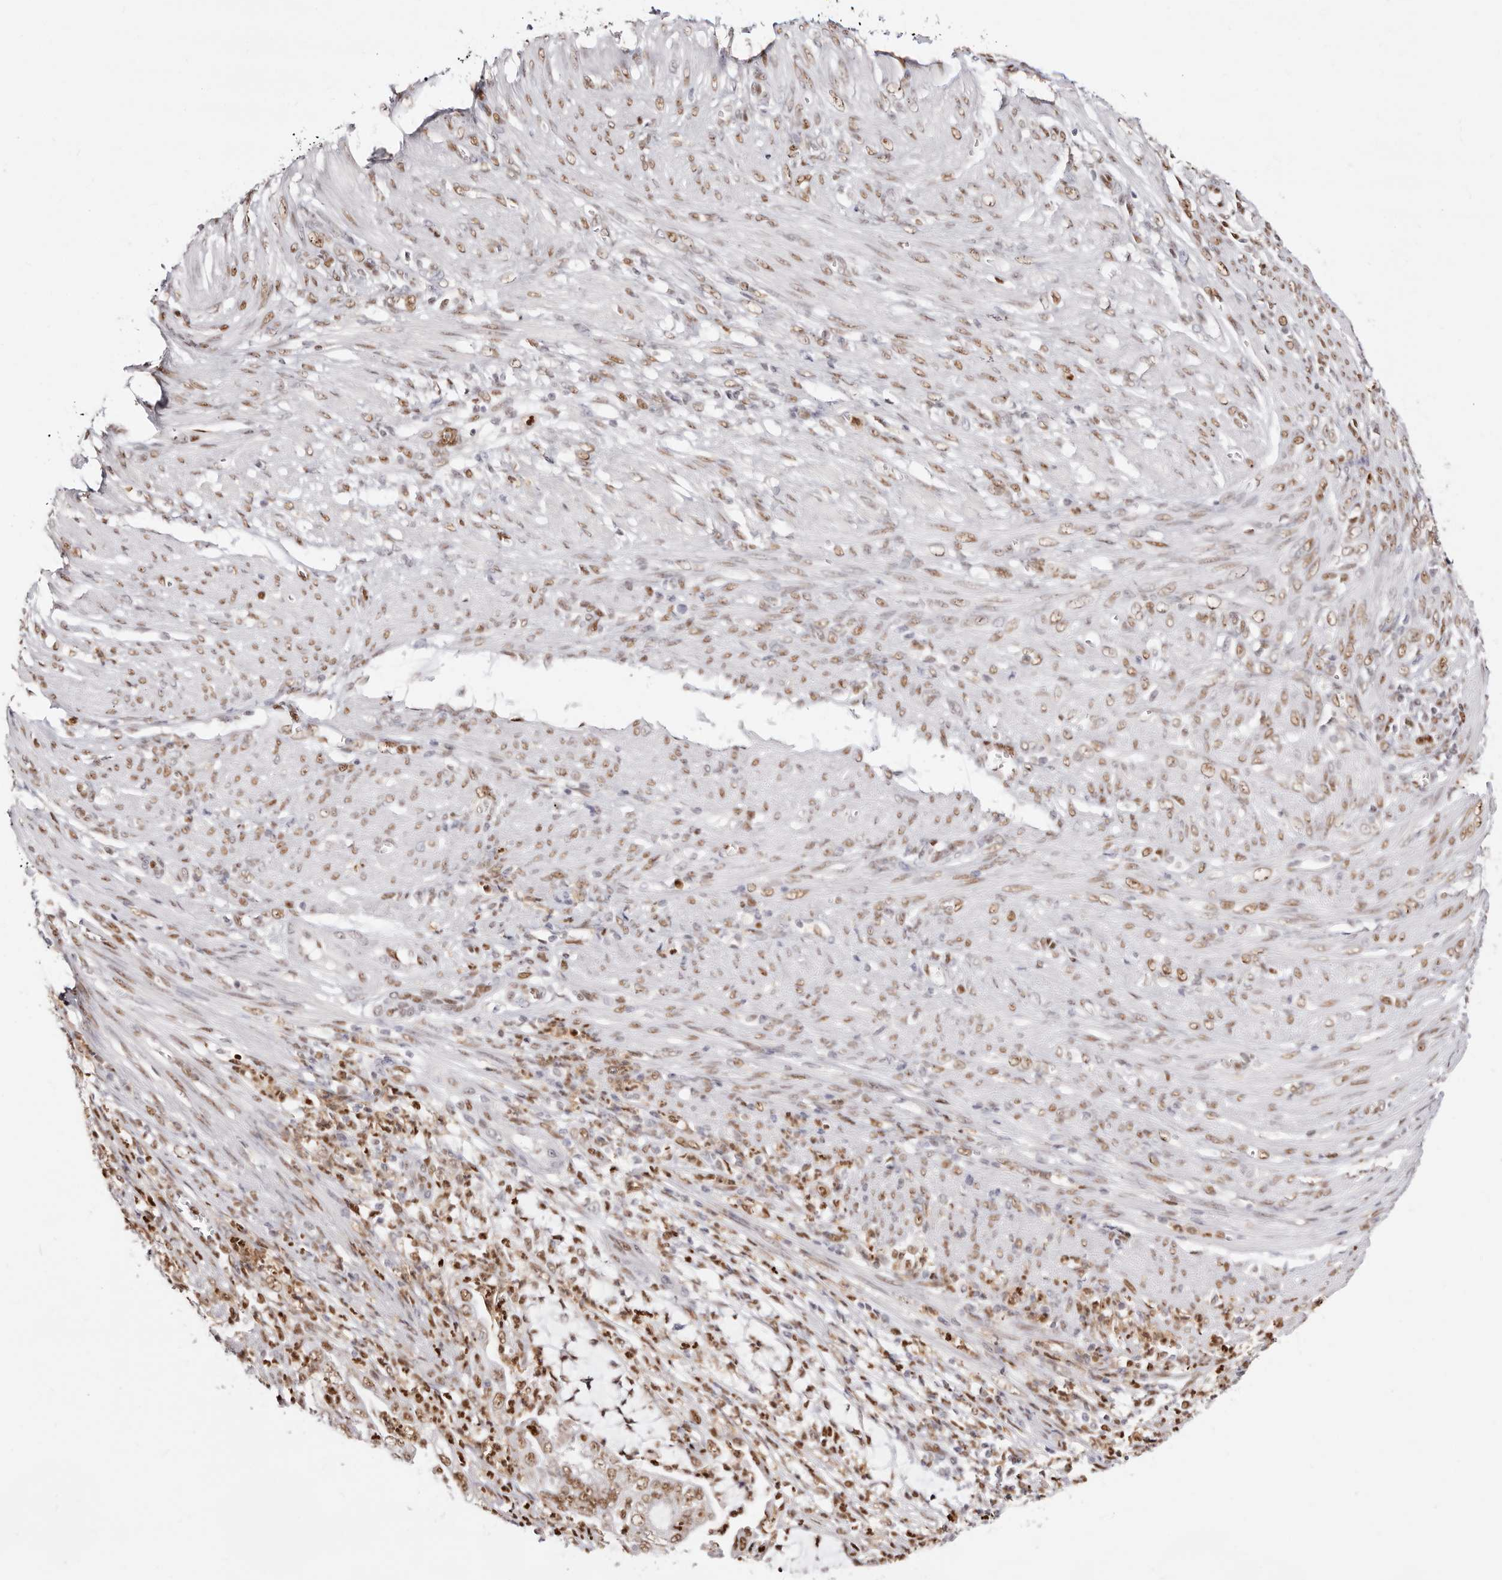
{"staining": {"intensity": "weak", "quantity": ">75%", "location": "nuclear"}, "tissue": "endometrial cancer", "cell_type": "Tumor cells", "image_type": "cancer", "snomed": [{"axis": "morphology", "description": "Adenocarcinoma, NOS"}, {"axis": "topography", "description": "Endometrium"}], "caption": "A brown stain highlights weak nuclear staining of a protein in endometrial adenocarcinoma tumor cells.", "gene": "TKT", "patient": {"sex": "female", "age": 51}}